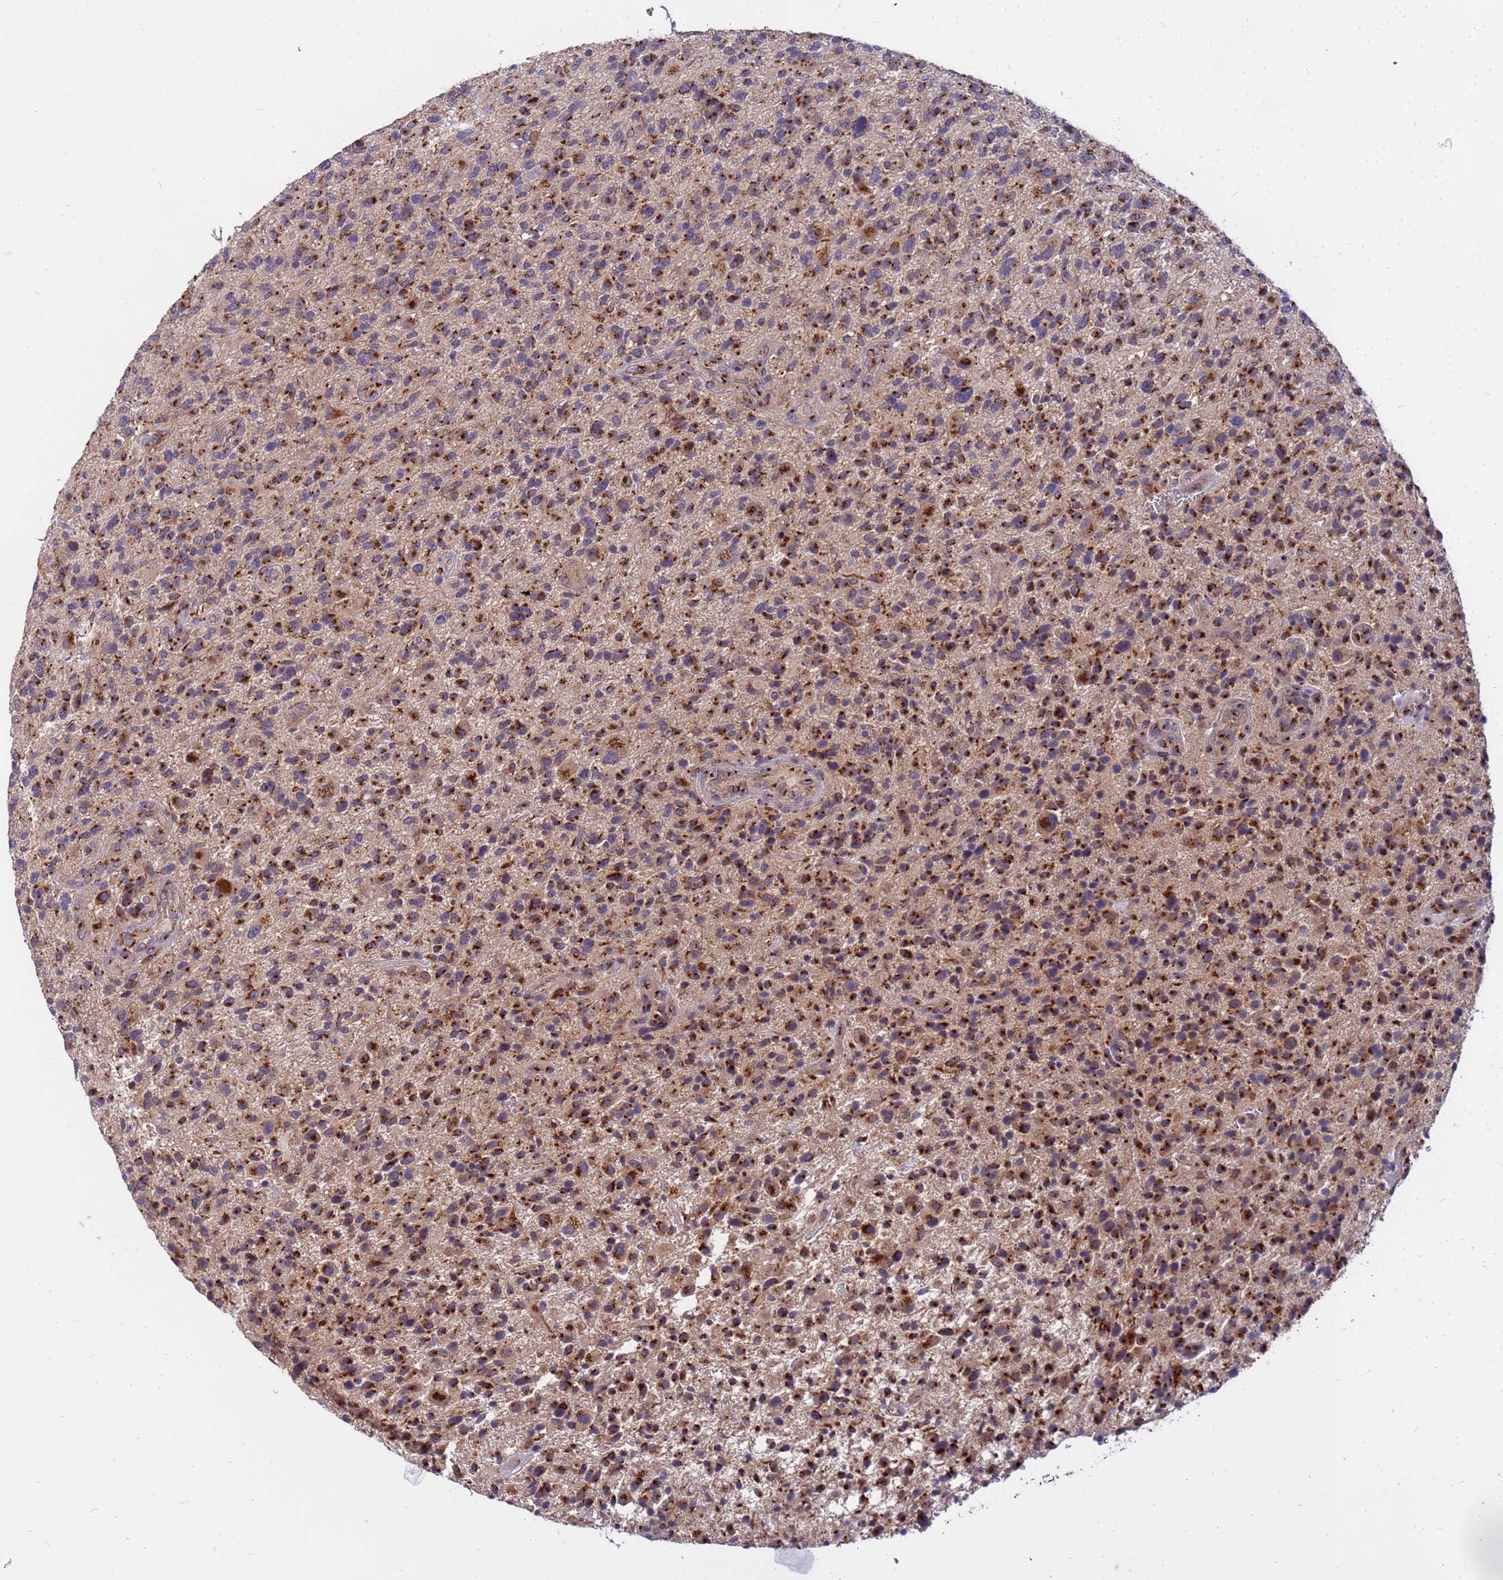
{"staining": {"intensity": "strong", "quantity": ">75%", "location": "cytoplasmic/membranous"}, "tissue": "glioma", "cell_type": "Tumor cells", "image_type": "cancer", "snomed": [{"axis": "morphology", "description": "Glioma, malignant, High grade"}, {"axis": "topography", "description": "Brain"}], "caption": "Protein analysis of glioma tissue demonstrates strong cytoplasmic/membranous positivity in about >75% of tumor cells. (Brightfield microscopy of DAB IHC at high magnification).", "gene": "HPS3", "patient": {"sex": "male", "age": 47}}